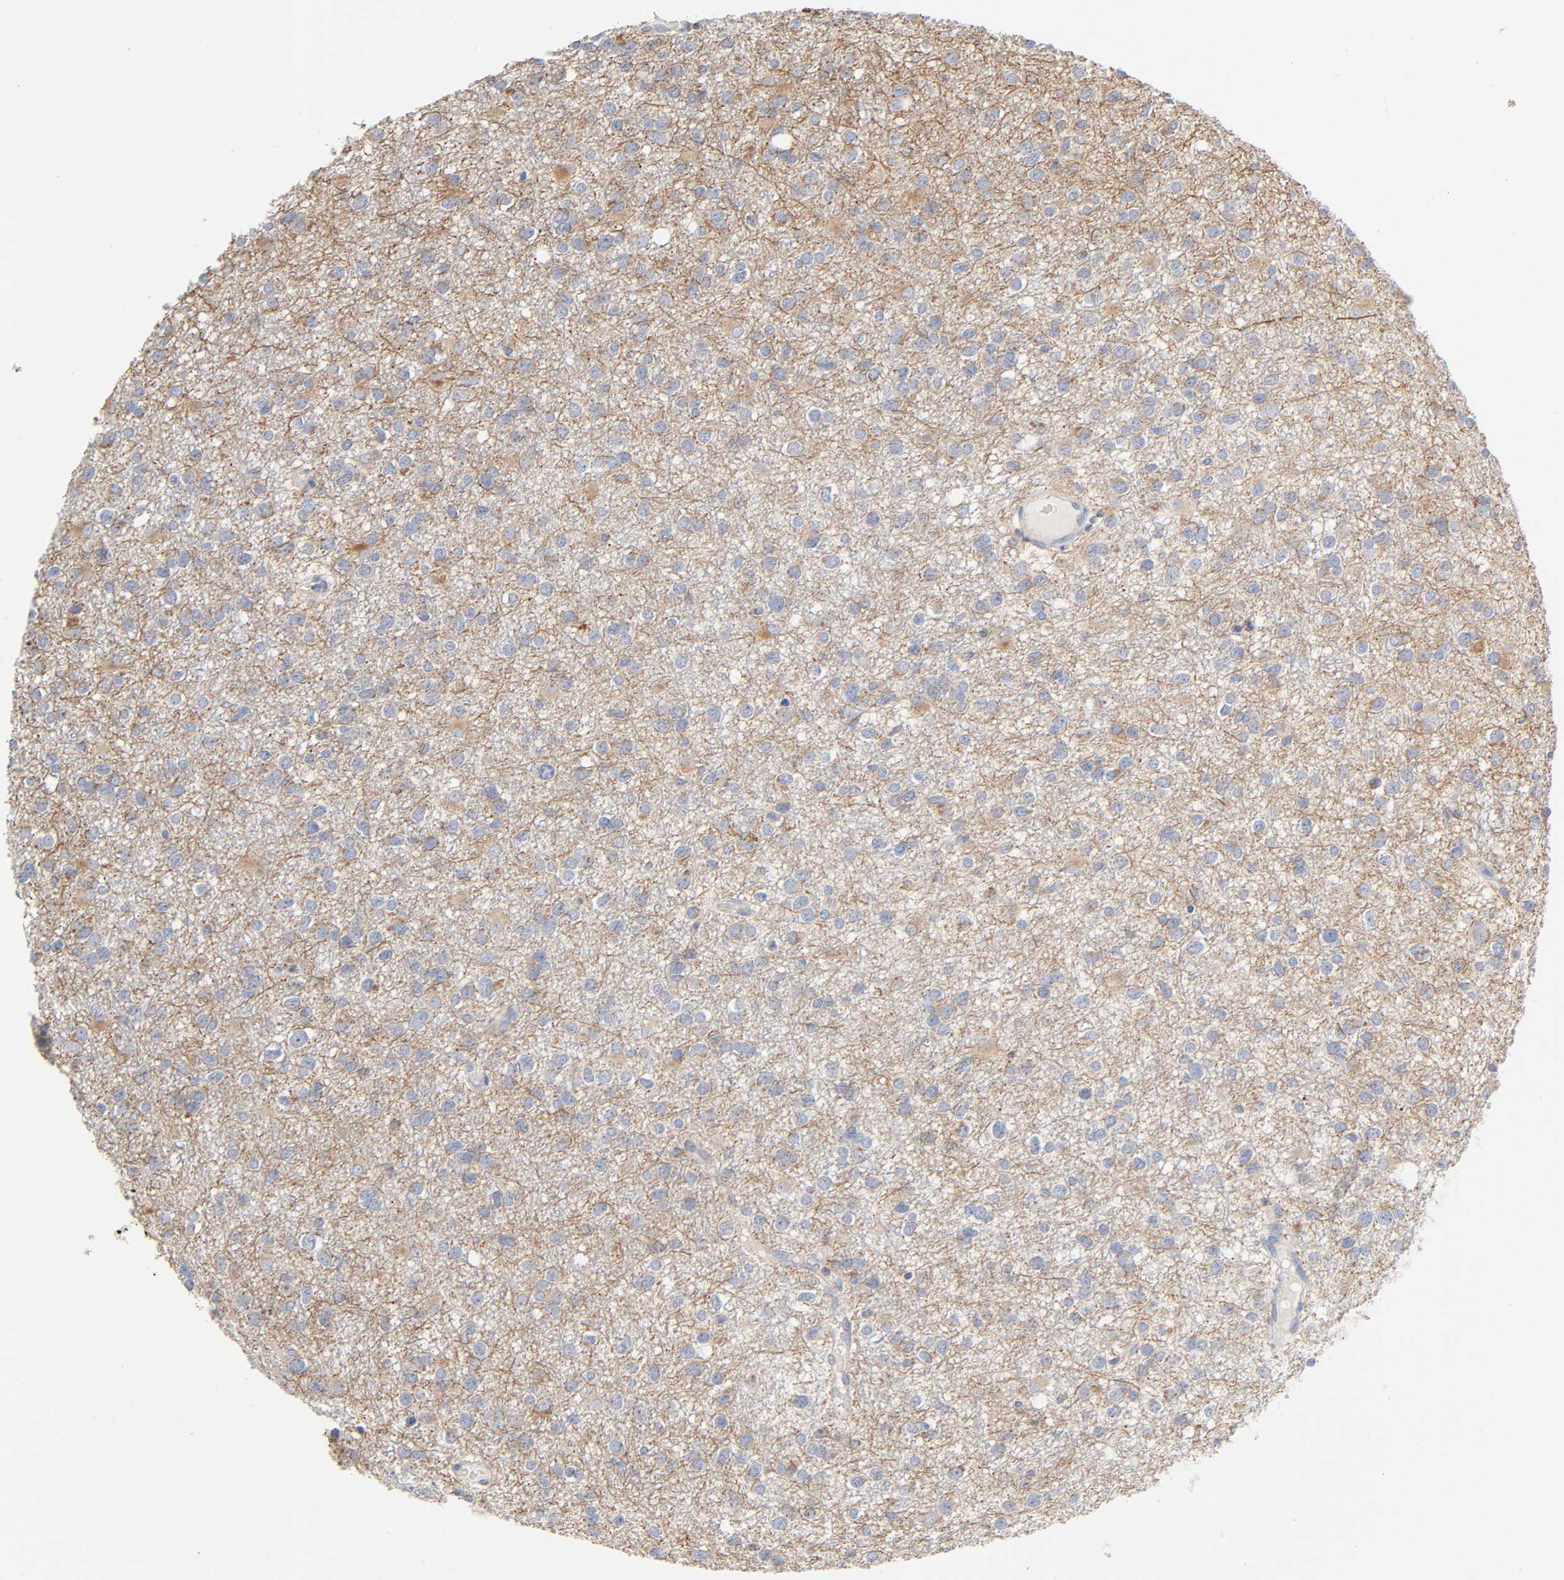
{"staining": {"intensity": "weak", "quantity": ">75%", "location": "cytoplasmic/membranous"}, "tissue": "glioma", "cell_type": "Tumor cells", "image_type": "cancer", "snomed": [{"axis": "morphology", "description": "Glioma, malignant, Low grade"}, {"axis": "topography", "description": "Brain"}], "caption": "Low-grade glioma (malignant) stained with a protein marker shows weak staining in tumor cells.", "gene": "SYT16", "patient": {"sex": "male", "age": 42}}